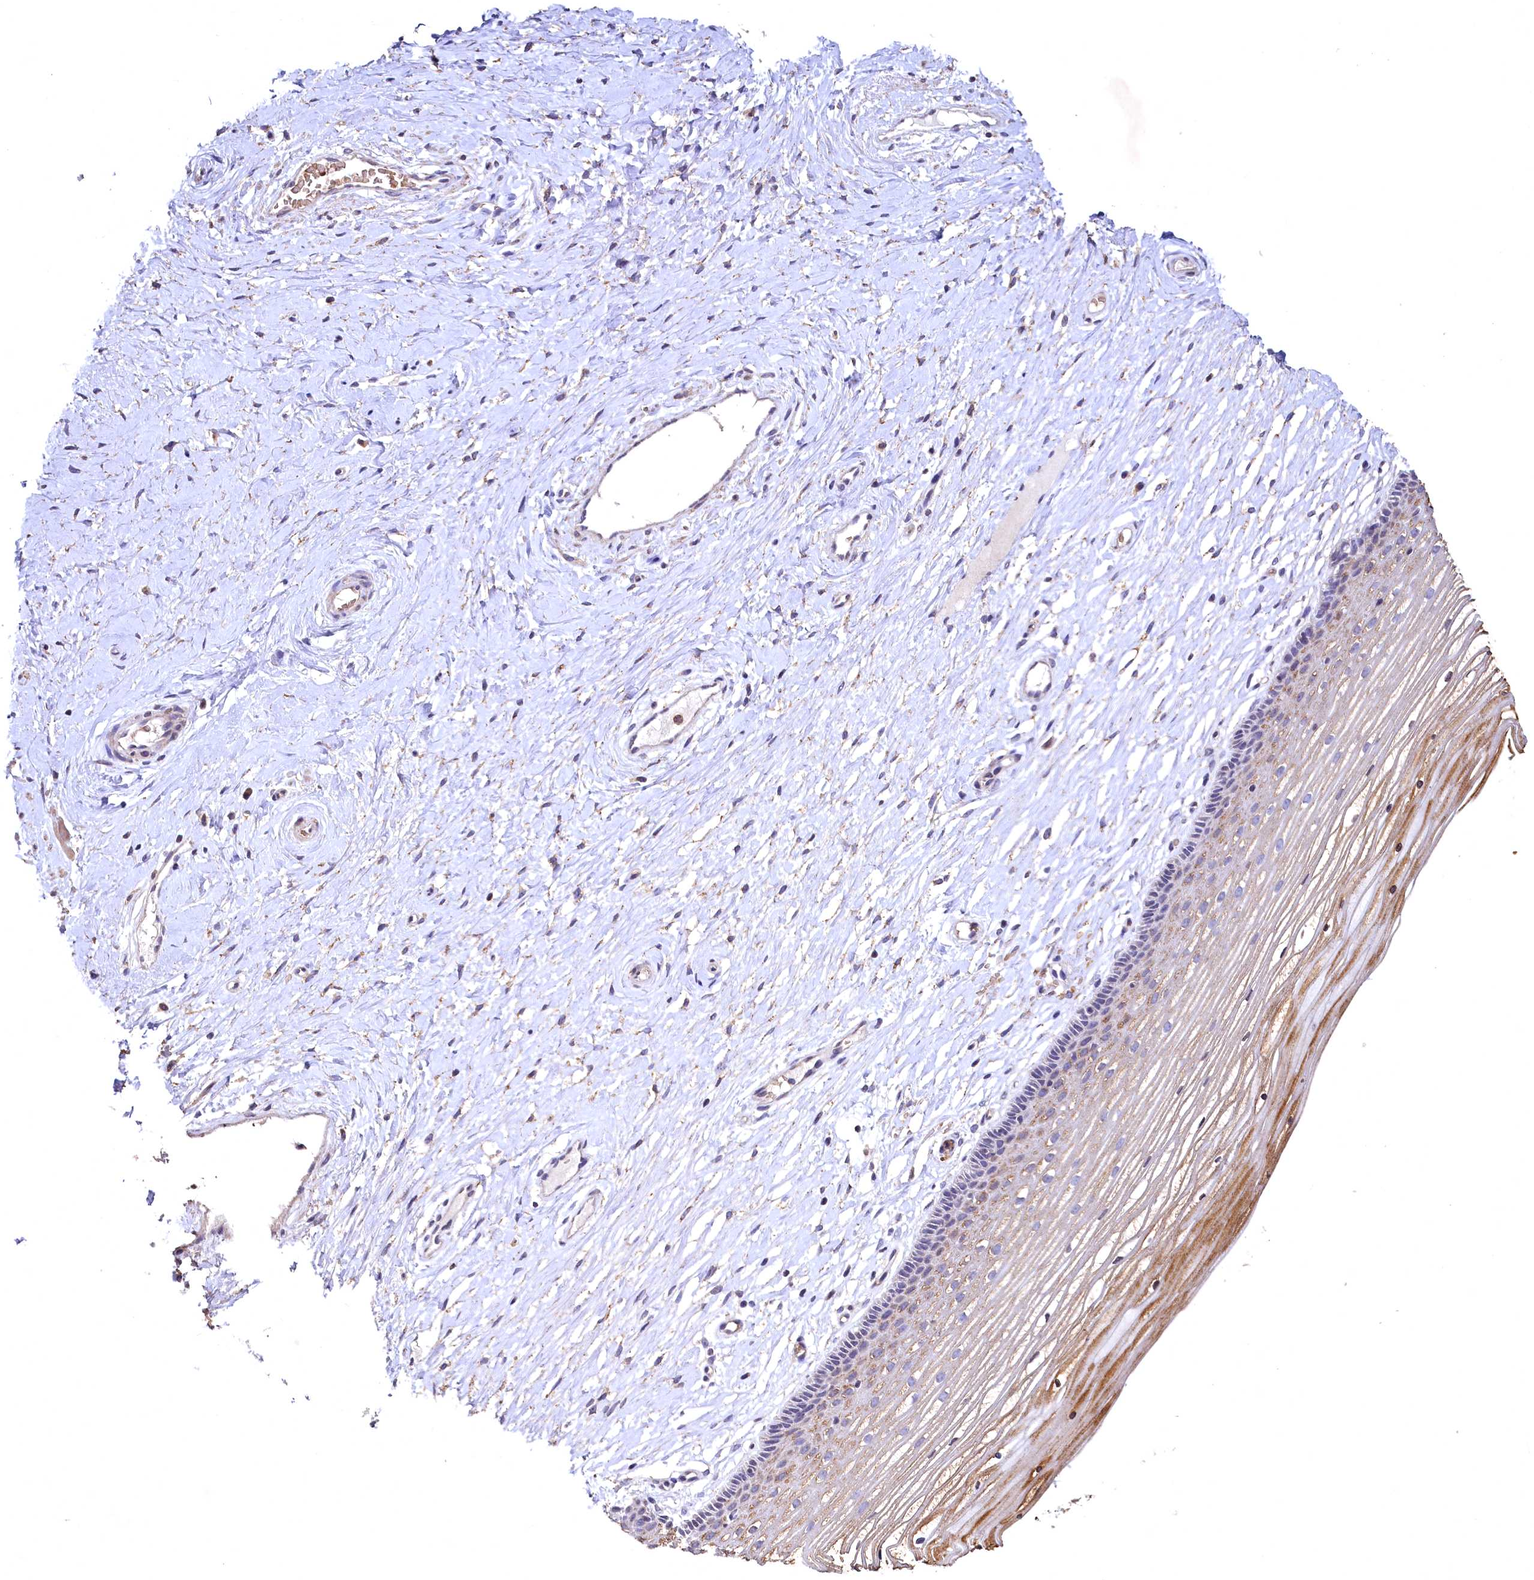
{"staining": {"intensity": "moderate", "quantity": "25%-75%", "location": "cytoplasmic/membranous"}, "tissue": "vagina", "cell_type": "Squamous epithelial cells", "image_type": "normal", "snomed": [{"axis": "morphology", "description": "Normal tissue, NOS"}, {"axis": "topography", "description": "Vagina"}, {"axis": "topography", "description": "Cervix"}], "caption": "A brown stain highlights moderate cytoplasmic/membranous positivity of a protein in squamous epithelial cells of normal human vagina.", "gene": "SPTA1", "patient": {"sex": "female", "age": 40}}